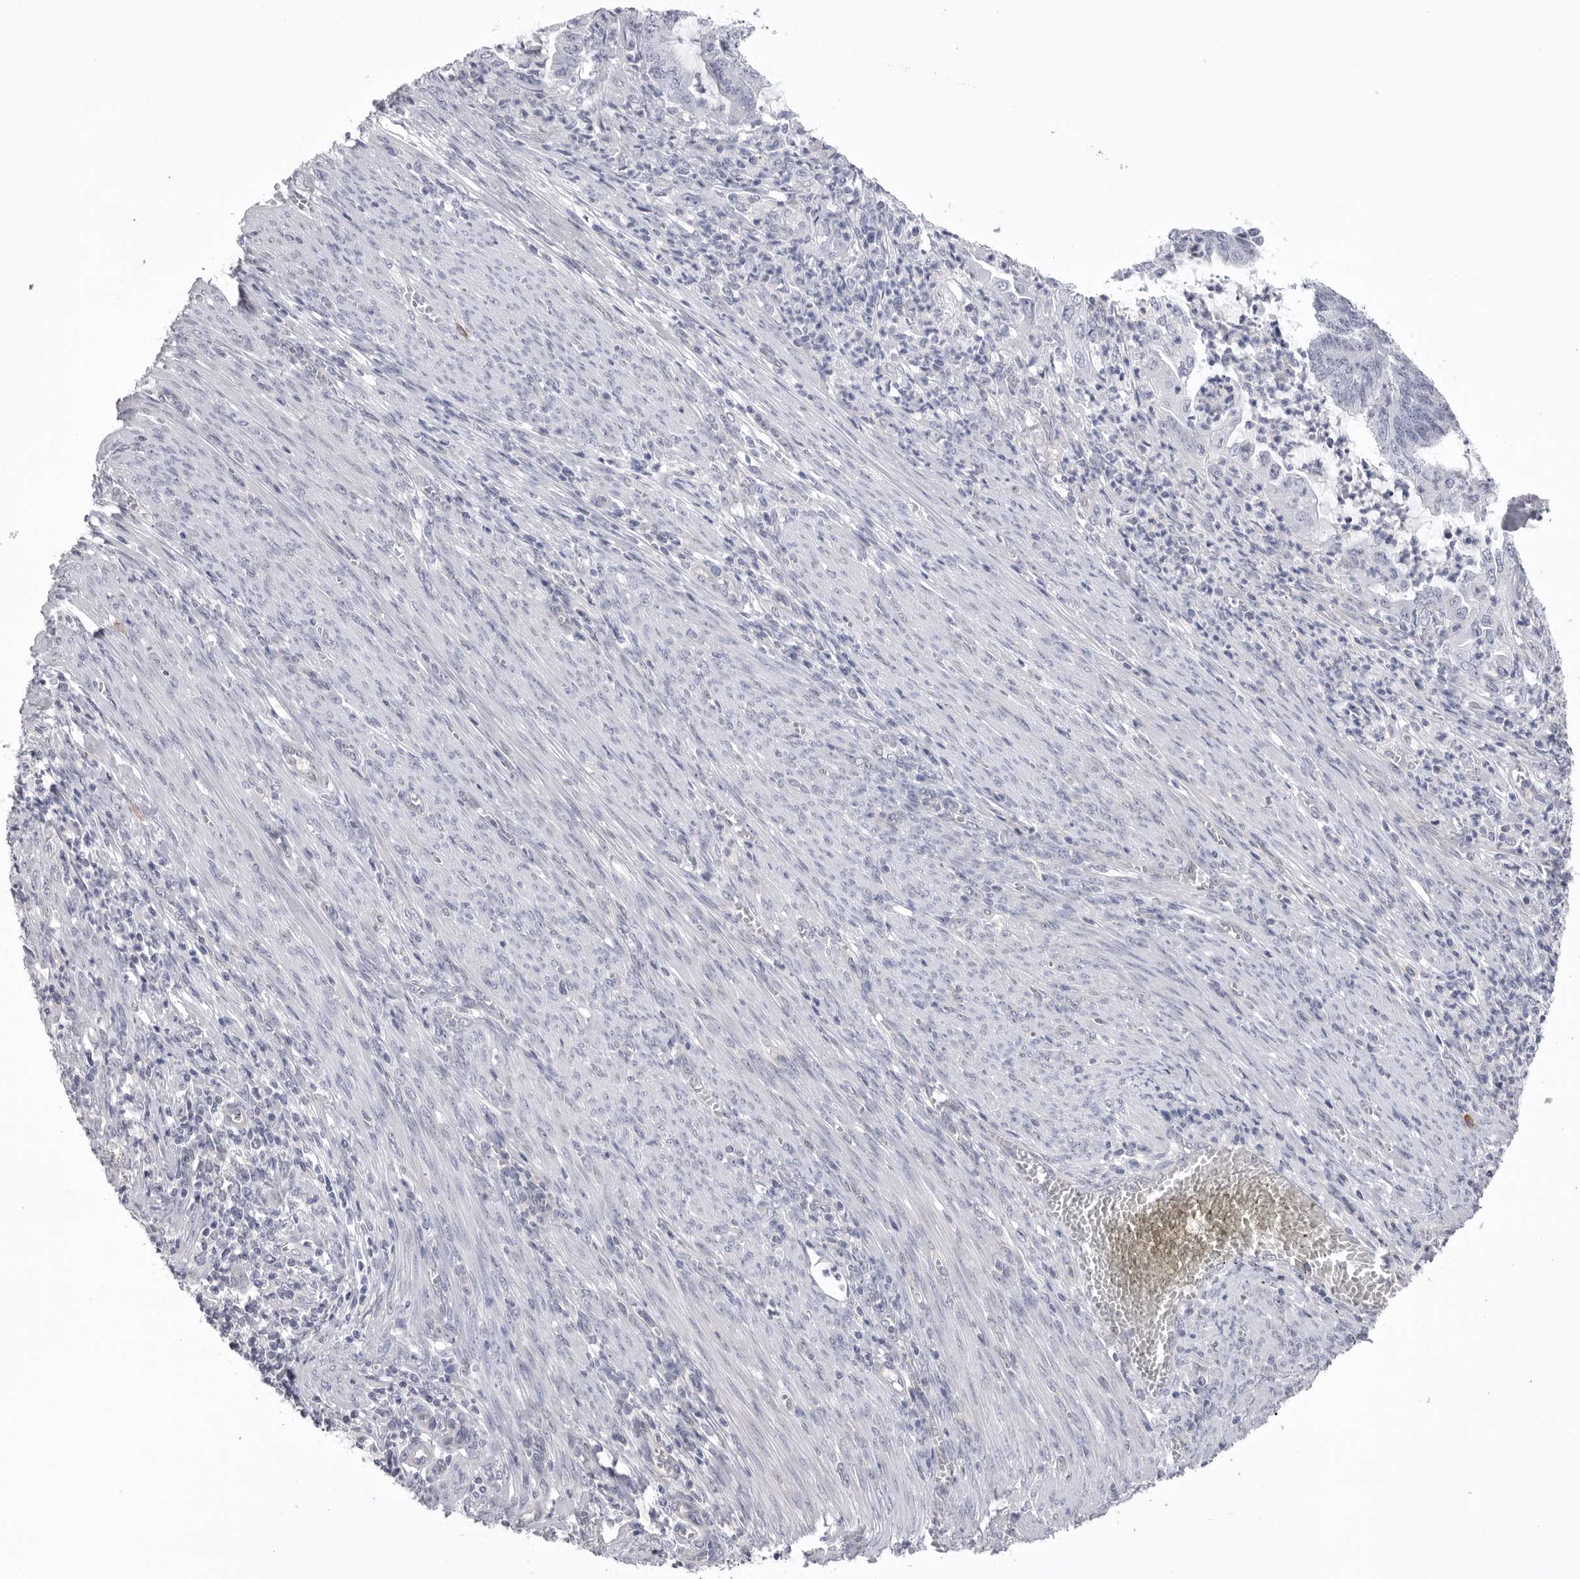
{"staining": {"intensity": "negative", "quantity": "none", "location": "none"}, "tissue": "endometrial cancer", "cell_type": "Tumor cells", "image_type": "cancer", "snomed": [{"axis": "morphology", "description": "Adenocarcinoma, NOS"}, {"axis": "topography", "description": "Endometrium"}], "caption": "Immunohistochemistry (IHC) of endometrial cancer (adenocarcinoma) reveals no expression in tumor cells.", "gene": "DLGAP3", "patient": {"sex": "female", "age": 49}}